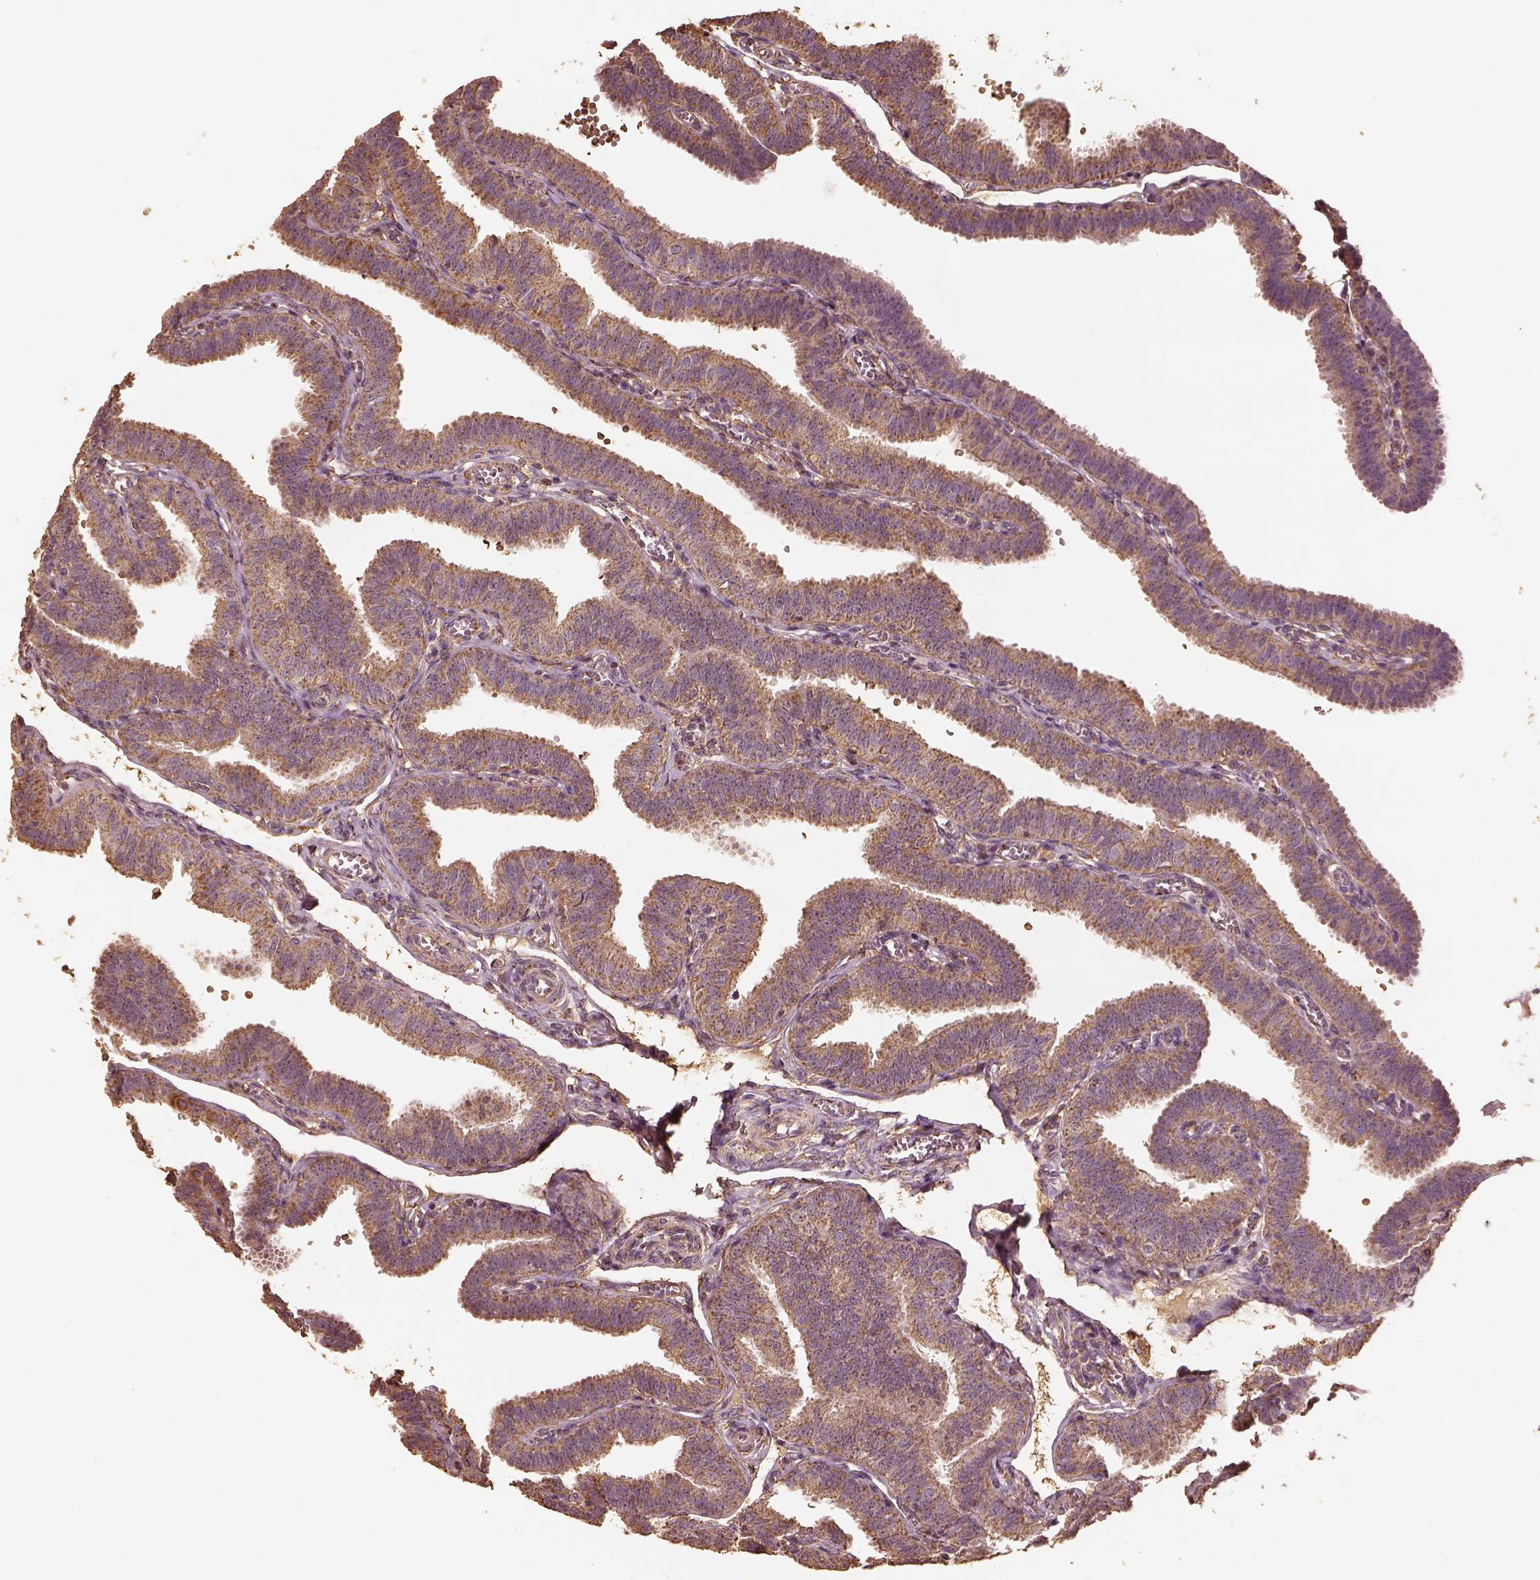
{"staining": {"intensity": "moderate", "quantity": ">75%", "location": "cytoplasmic/membranous"}, "tissue": "fallopian tube", "cell_type": "Glandular cells", "image_type": "normal", "snomed": [{"axis": "morphology", "description": "Normal tissue, NOS"}, {"axis": "topography", "description": "Fallopian tube"}], "caption": "Moderate cytoplasmic/membranous staining is present in about >75% of glandular cells in unremarkable fallopian tube.", "gene": "PTGES2", "patient": {"sex": "female", "age": 25}}